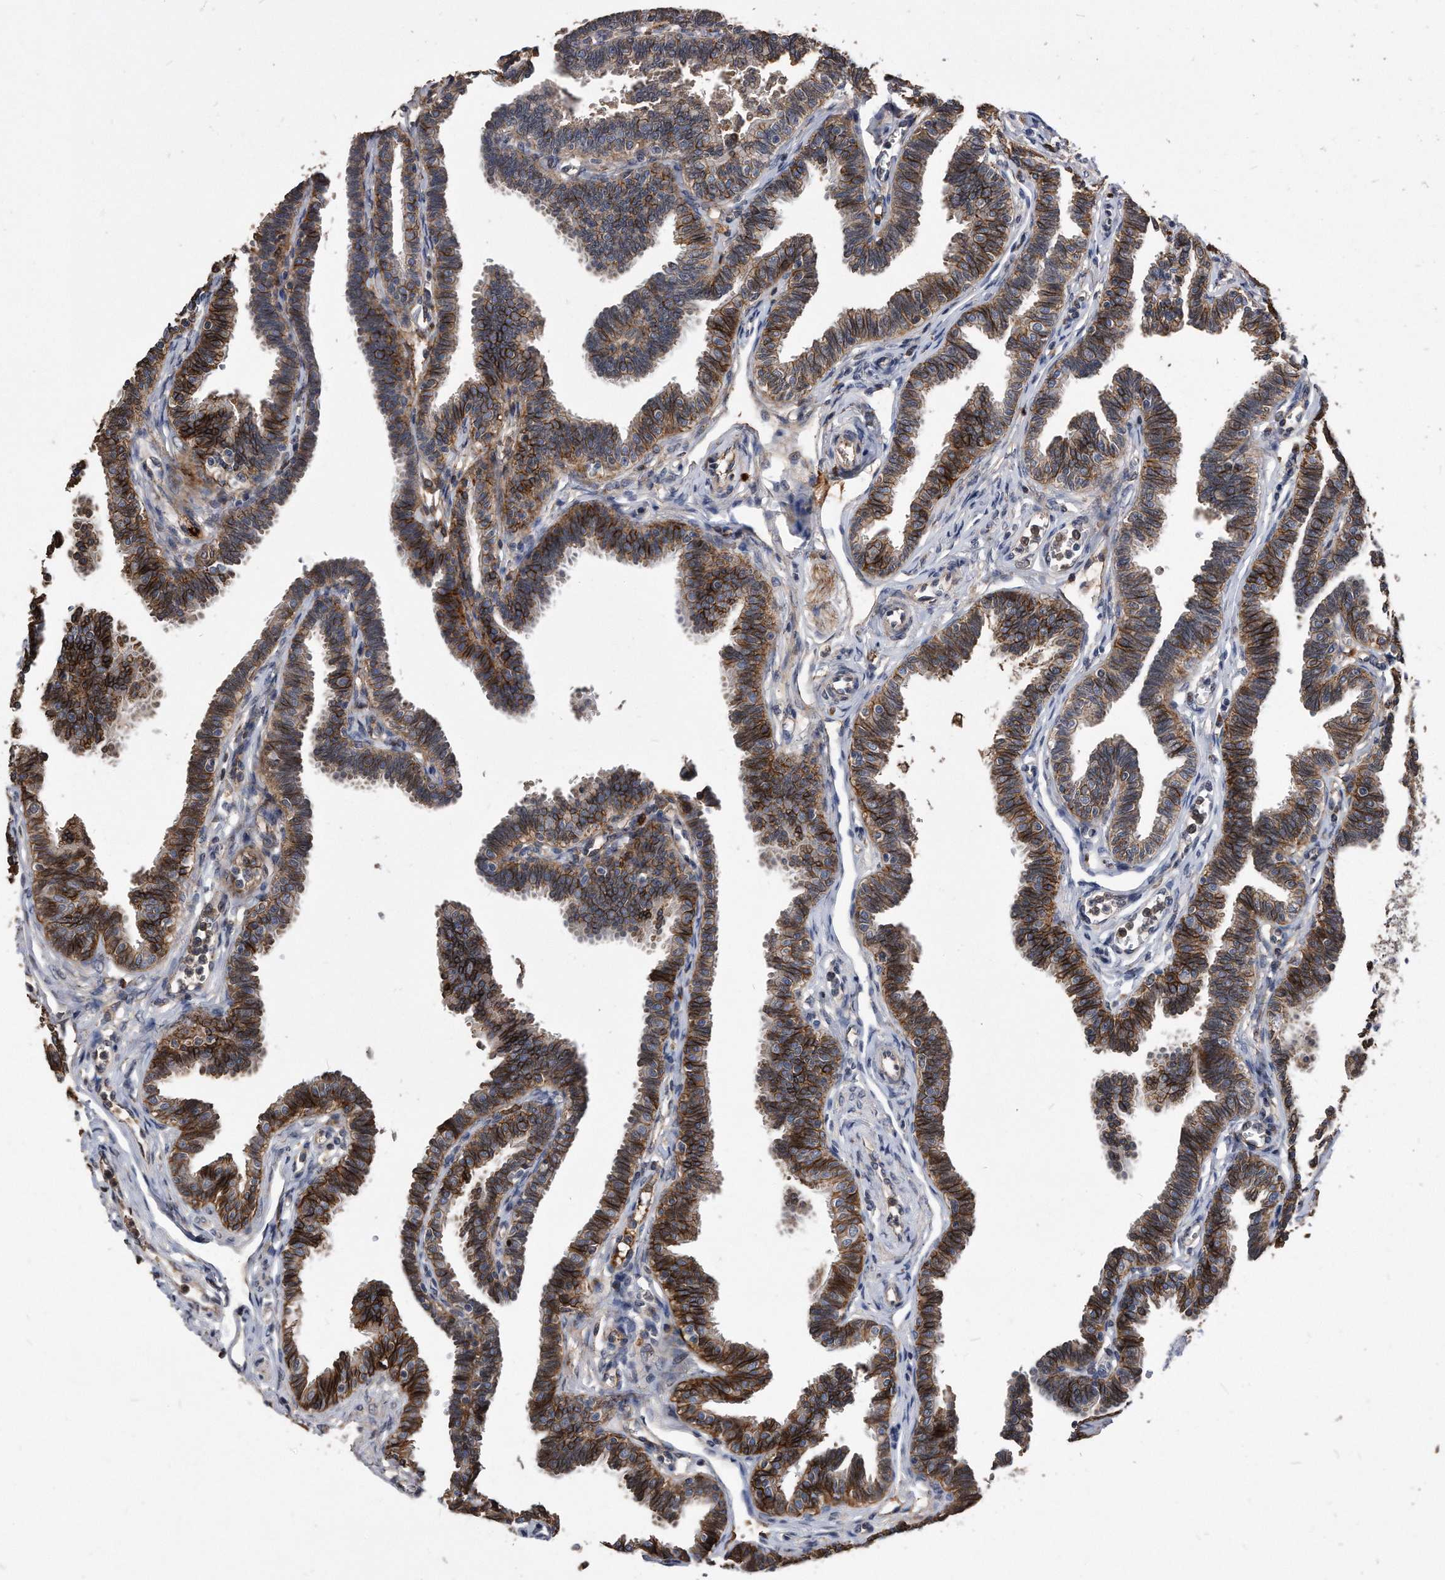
{"staining": {"intensity": "strong", "quantity": ">75%", "location": "cytoplasmic/membranous"}, "tissue": "fallopian tube", "cell_type": "Glandular cells", "image_type": "normal", "snomed": [{"axis": "morphology", "description": "Normal tissue, NOS"}, {"axis": "topography", "description": "Fallopian tube"}, {"axis": "topography", "description": "Ovary"}], "caption": "Fallopian tube stained with a brown dye exhibits strong cytoplasmic/membranous positive positivity in about >75% of glandular cells.", "gene": "IL20RA", "patient": {"sex": "female", "age": 23}}